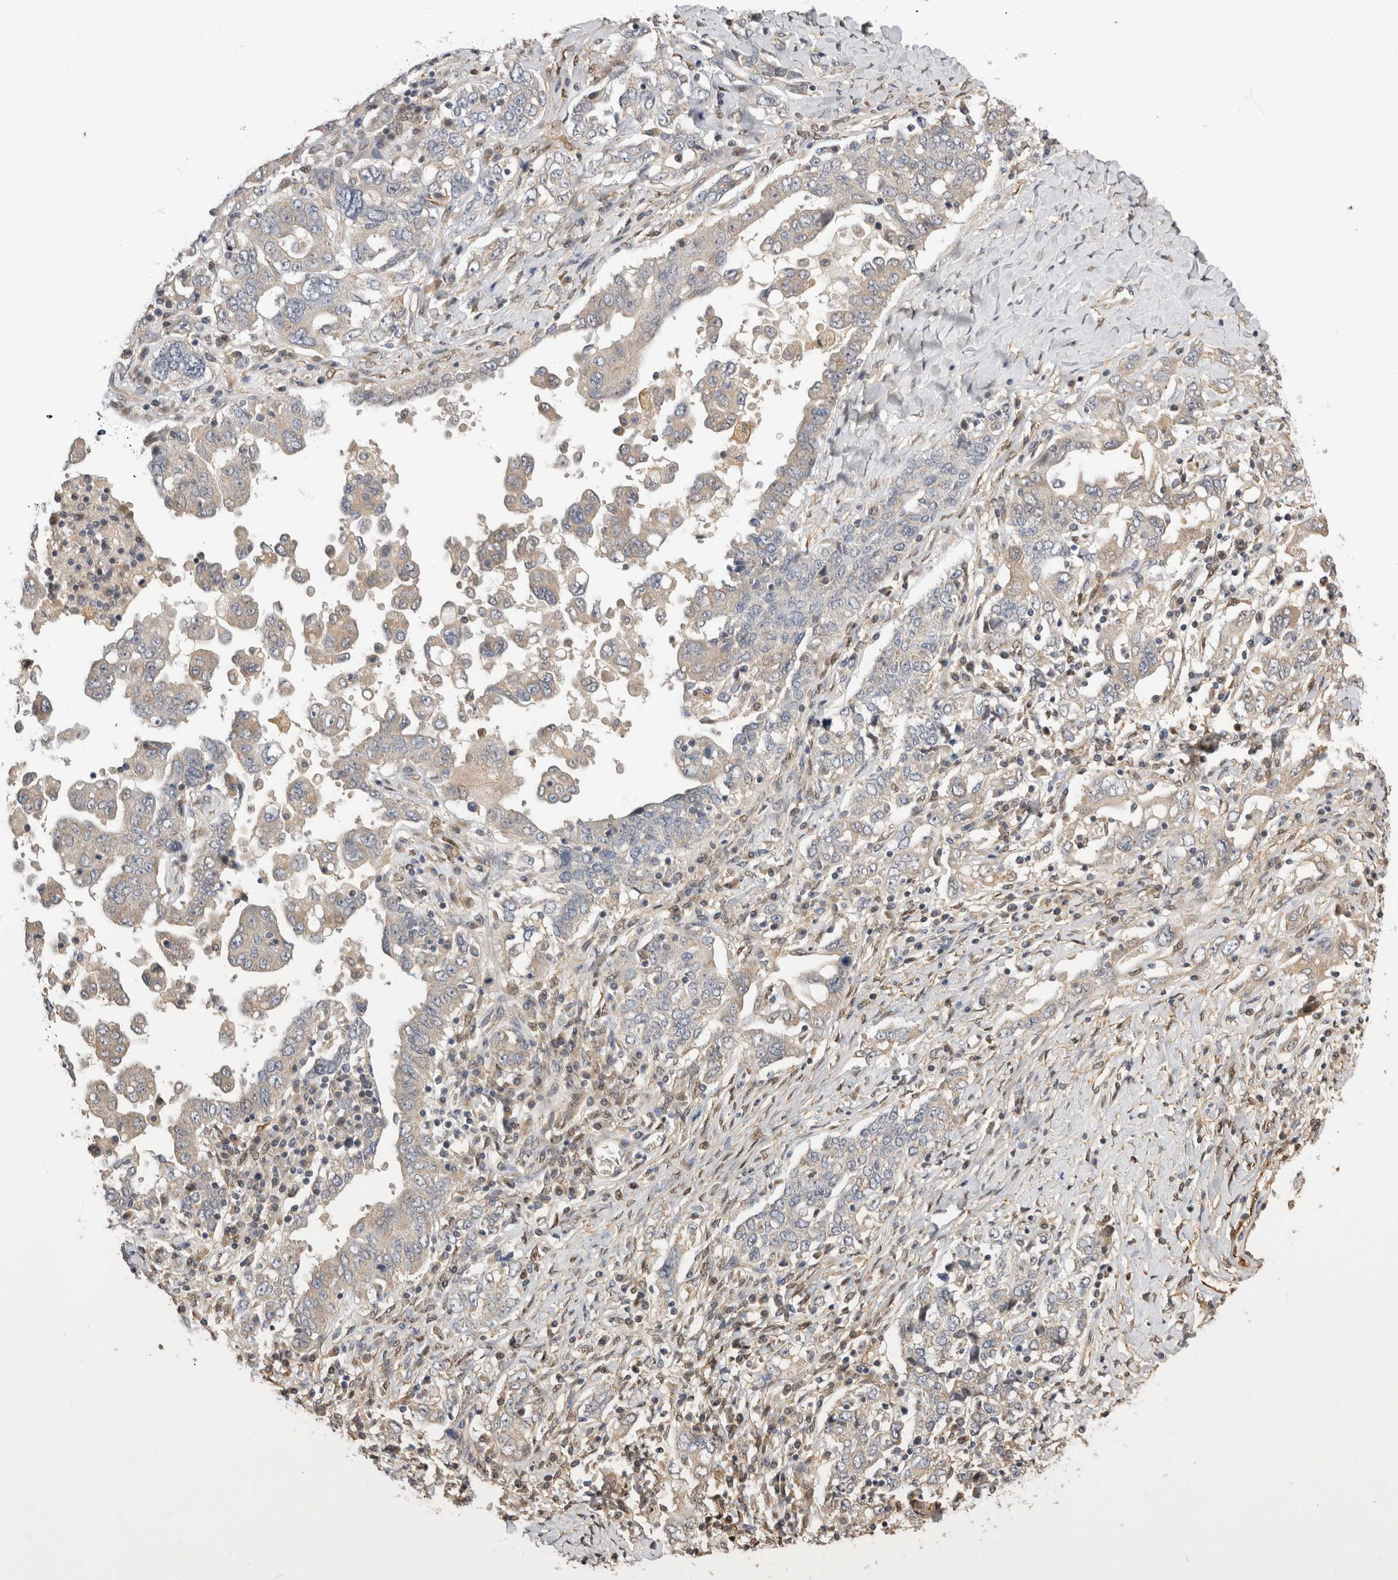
{"staining": {"intensity": "weak", "quantity": "25%-75%", "location": "cytoplasmic/membranous"}, "tissue": "ovarian cancer", "cell_type": "Tumor cells", "image_type": "cancer", "snomed": [{"axis": "morphology", "description": "Carcinoma, endometroid"}, {"axis": "topography", "description": "Ovary"}], "caption": "This image reveals immunohistochemistry (IHC) staining of ovarian cancer (endometroid carcinoma), with low weak cytoplasmic/membranous positivity in about 25%-75% of tumor cells.", "gene": "PGM1", "patient": {"sex": "female", "age": 62}}